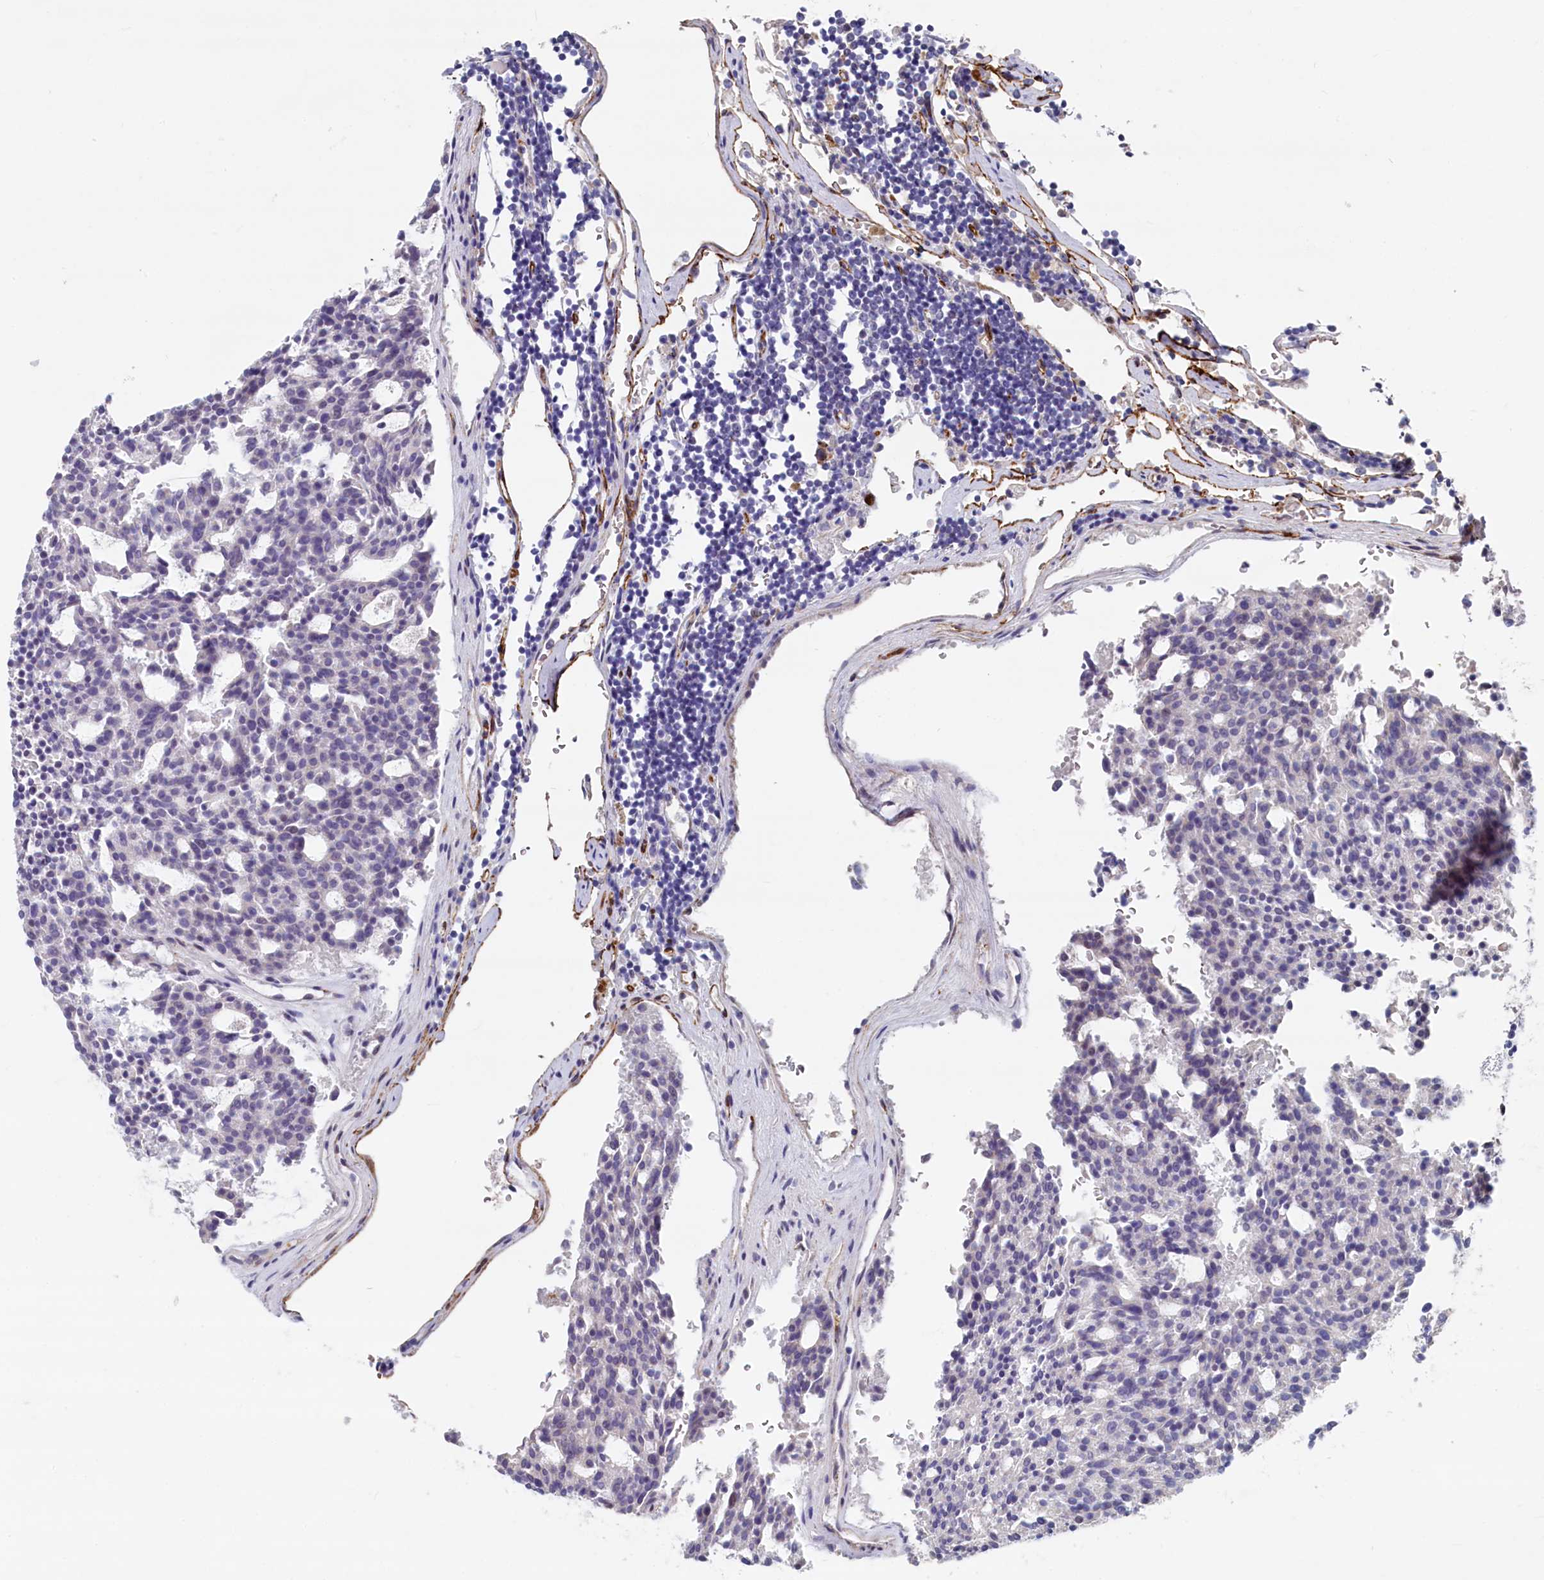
{"staining": {"intensity": "negative", "quantity": "none", "location": "none"}, "tissue": "carcinoid", "cell_type": "Tumor cells", "image_type": "cancer", "snomed": [{"axis": "morphology", "description": "Carcinoid, malignant, NOS"}, {"axis": "topography", "description": "Pancreas"}], "caption": "An immunohistochemistry image of malignant carcinoid is shown. There is no staining in tumor cells of malignant carcinoid.", "gene": "ASXL3", "patient": {"sex": "female", "age": 54}}